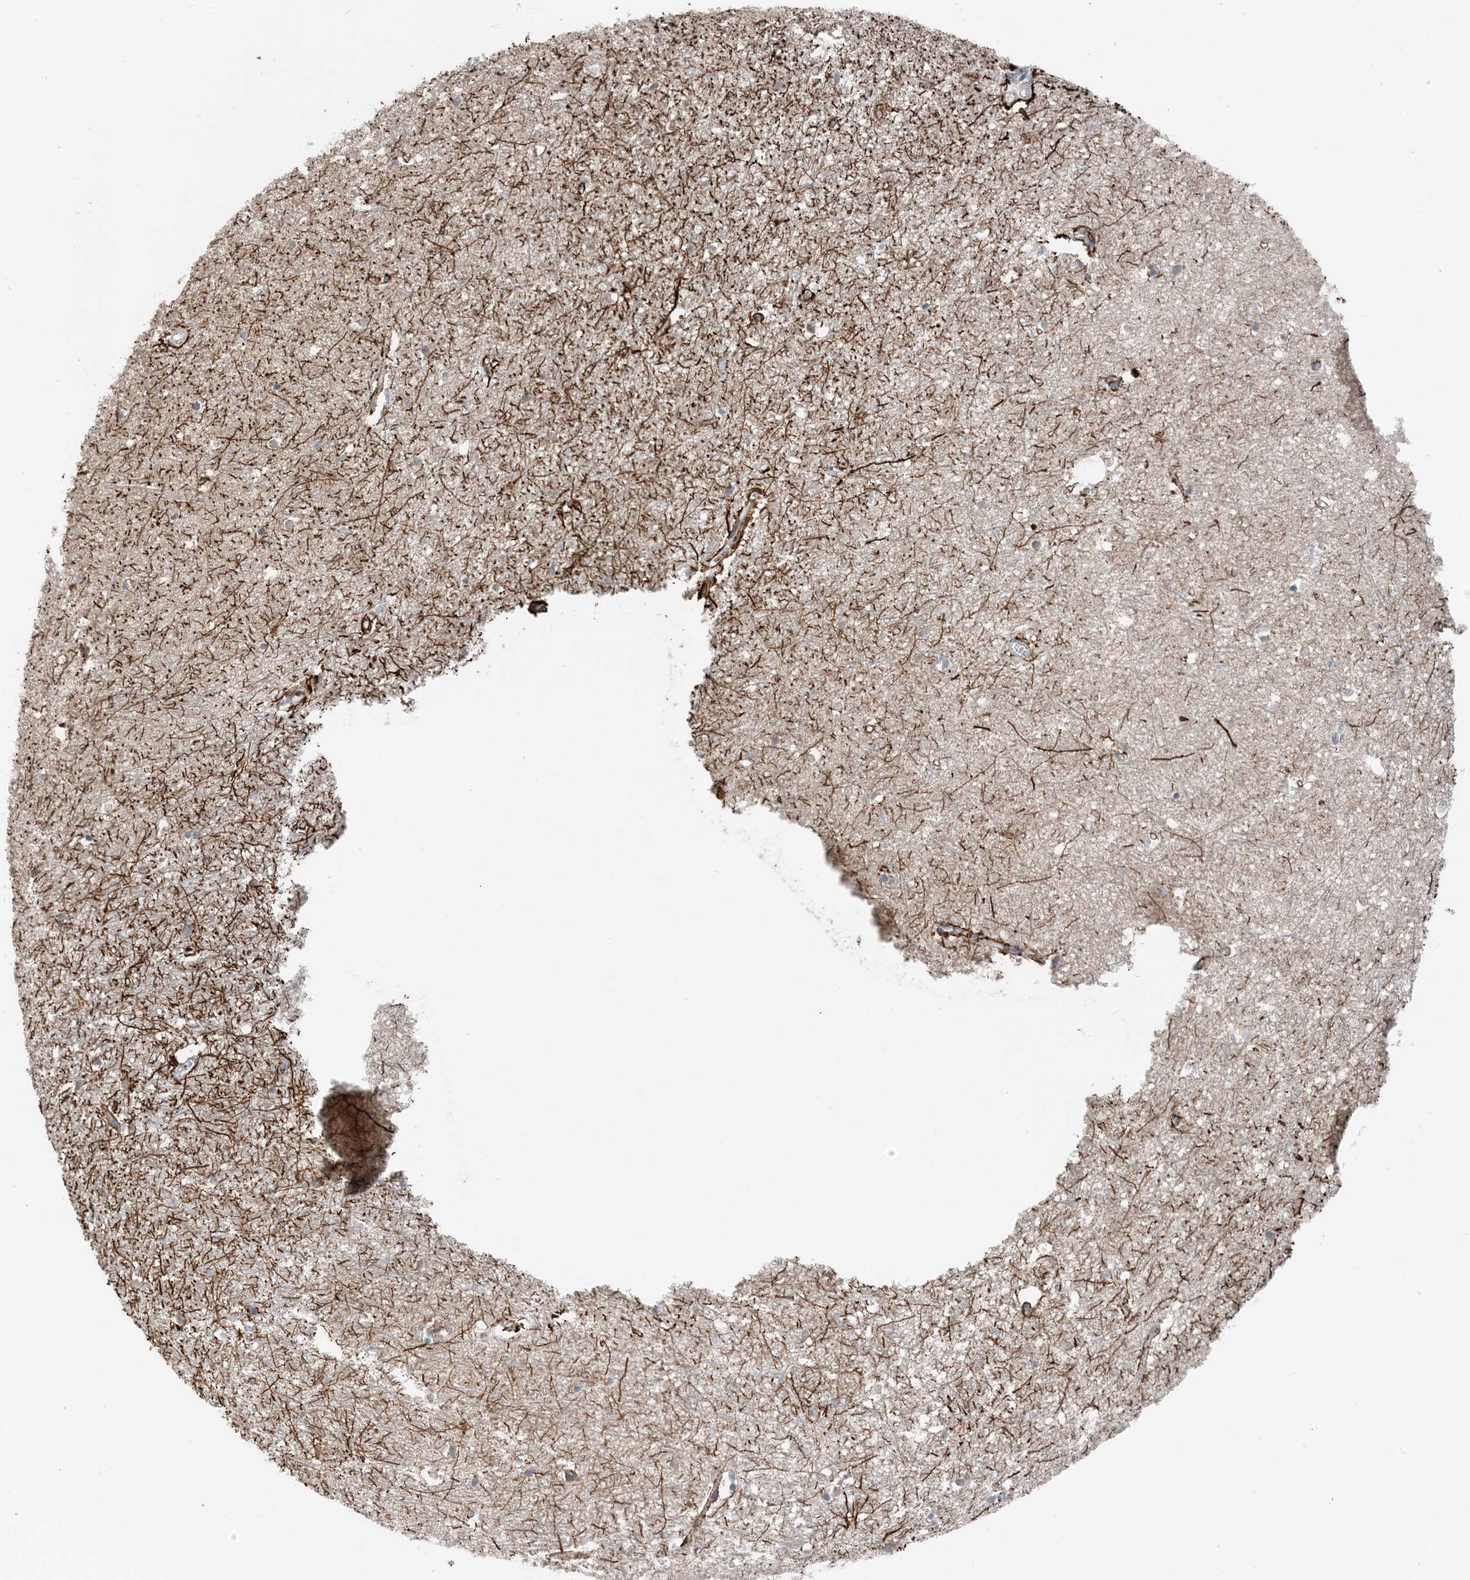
{"staining": {"intensity": "negative", "quantity": "none", "location": "none"}, "tissue": "hippocampus", "cell_type": "Glial cells", "image_type": "normal", "snomed": [{"axis": "morphology", "description": "Normal tissue, NOS"}, {"axis": "topography", "description": "Hippocampus"}], "caption": "IHC image of unremarkable hippocampus: hippocampus stained with DAB (3,3'-diaminobenzidine) displays no significant protein expression in glial cells. (DAB (3,3'-diaminobenzidine) IHC visualized using brightfield microscopy, high magnification).", "gene": "MITD1", "patient": {"sex": "female", "age": 64}}